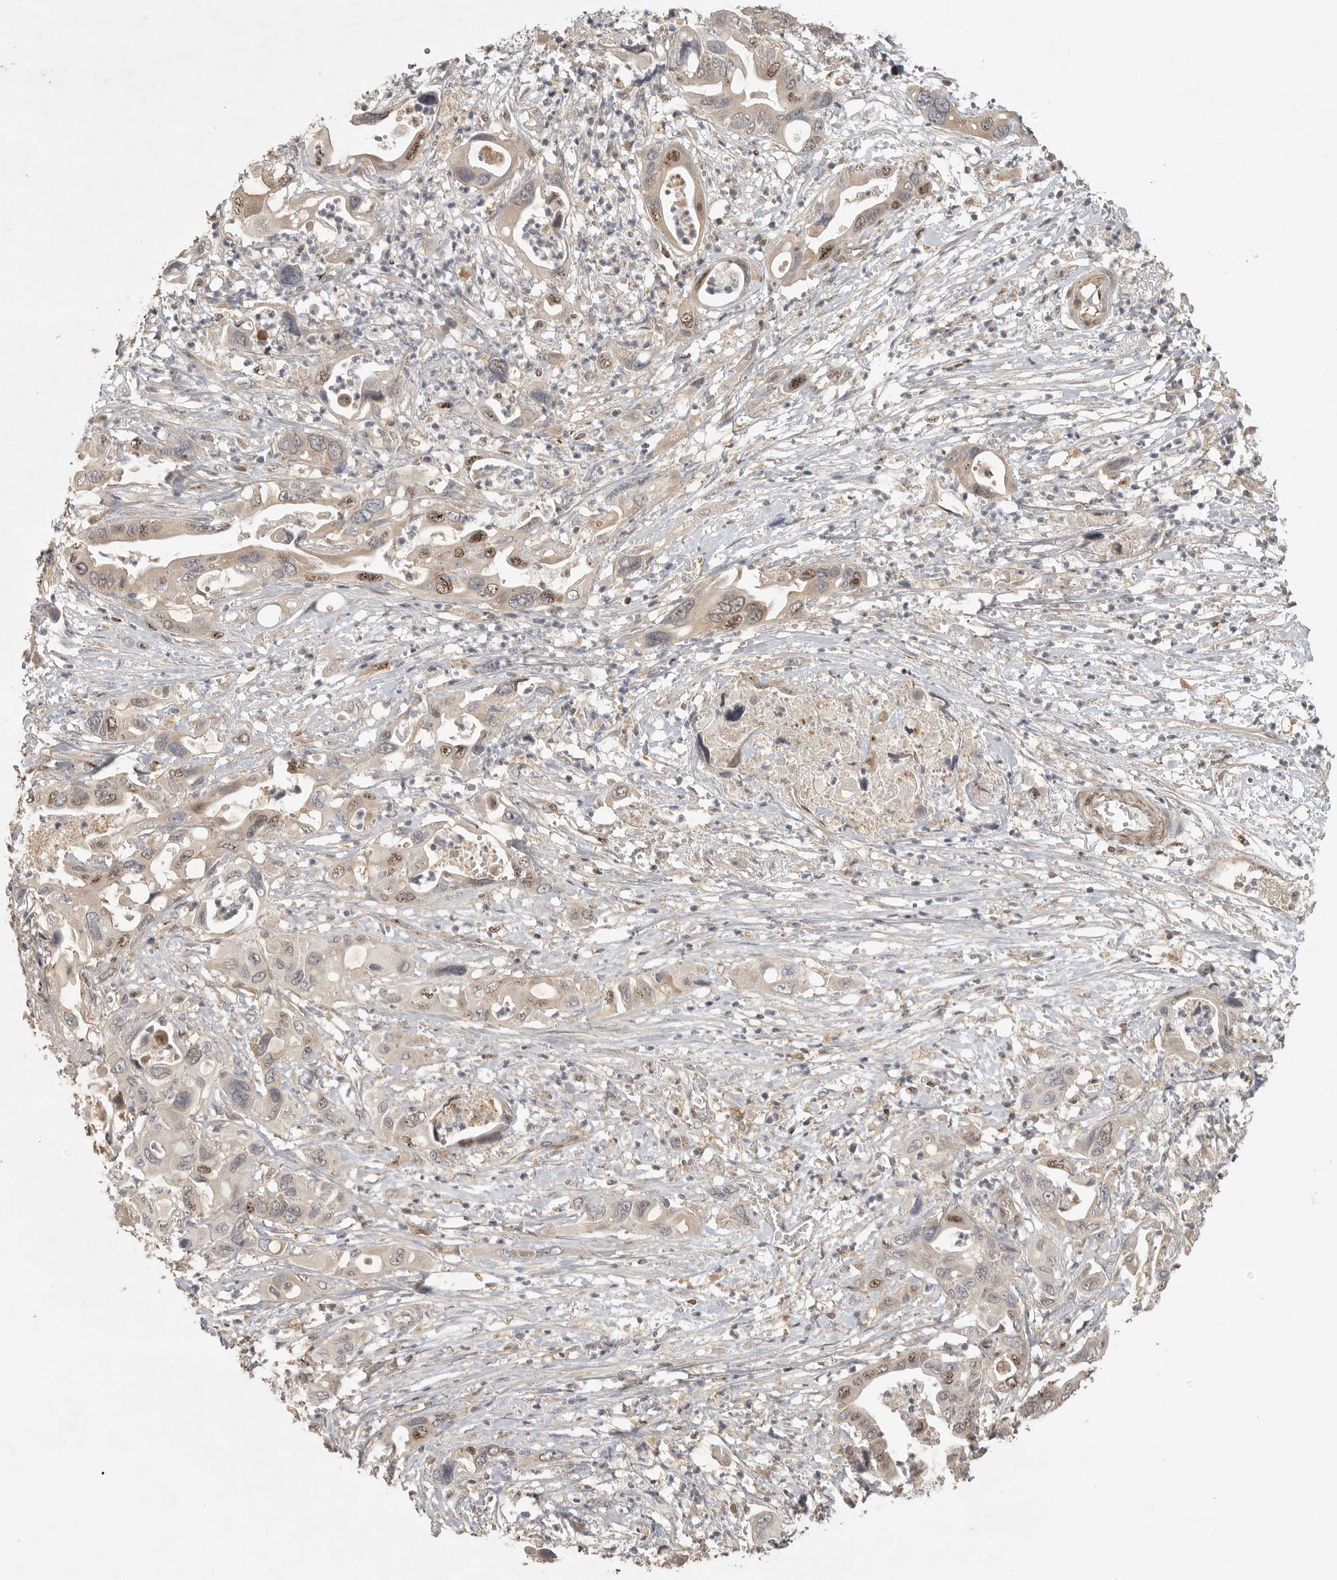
{"staining": {"intensity": "moderate", "quantity": "25%-75%", "location": "nuclear"}, "tissue": "pancreatic cancer", "cell_type": "Tumor cells", "image_type": "cancer", "snomed": [{"axis": "morphology", "description": "Adenocarcinoma, NOS"}, {"axis": "topography", "description": "Pancreas"}], "caption": "Moderate nuclear positivity is identified in approximately 25%-75% of tumor cells in pancreatic adenocarcinoma. Ihc stains the protein in brown and the nuclei are stained blue.", "gene": "POMP", "patient": {"sex": "male", "age": 66}}